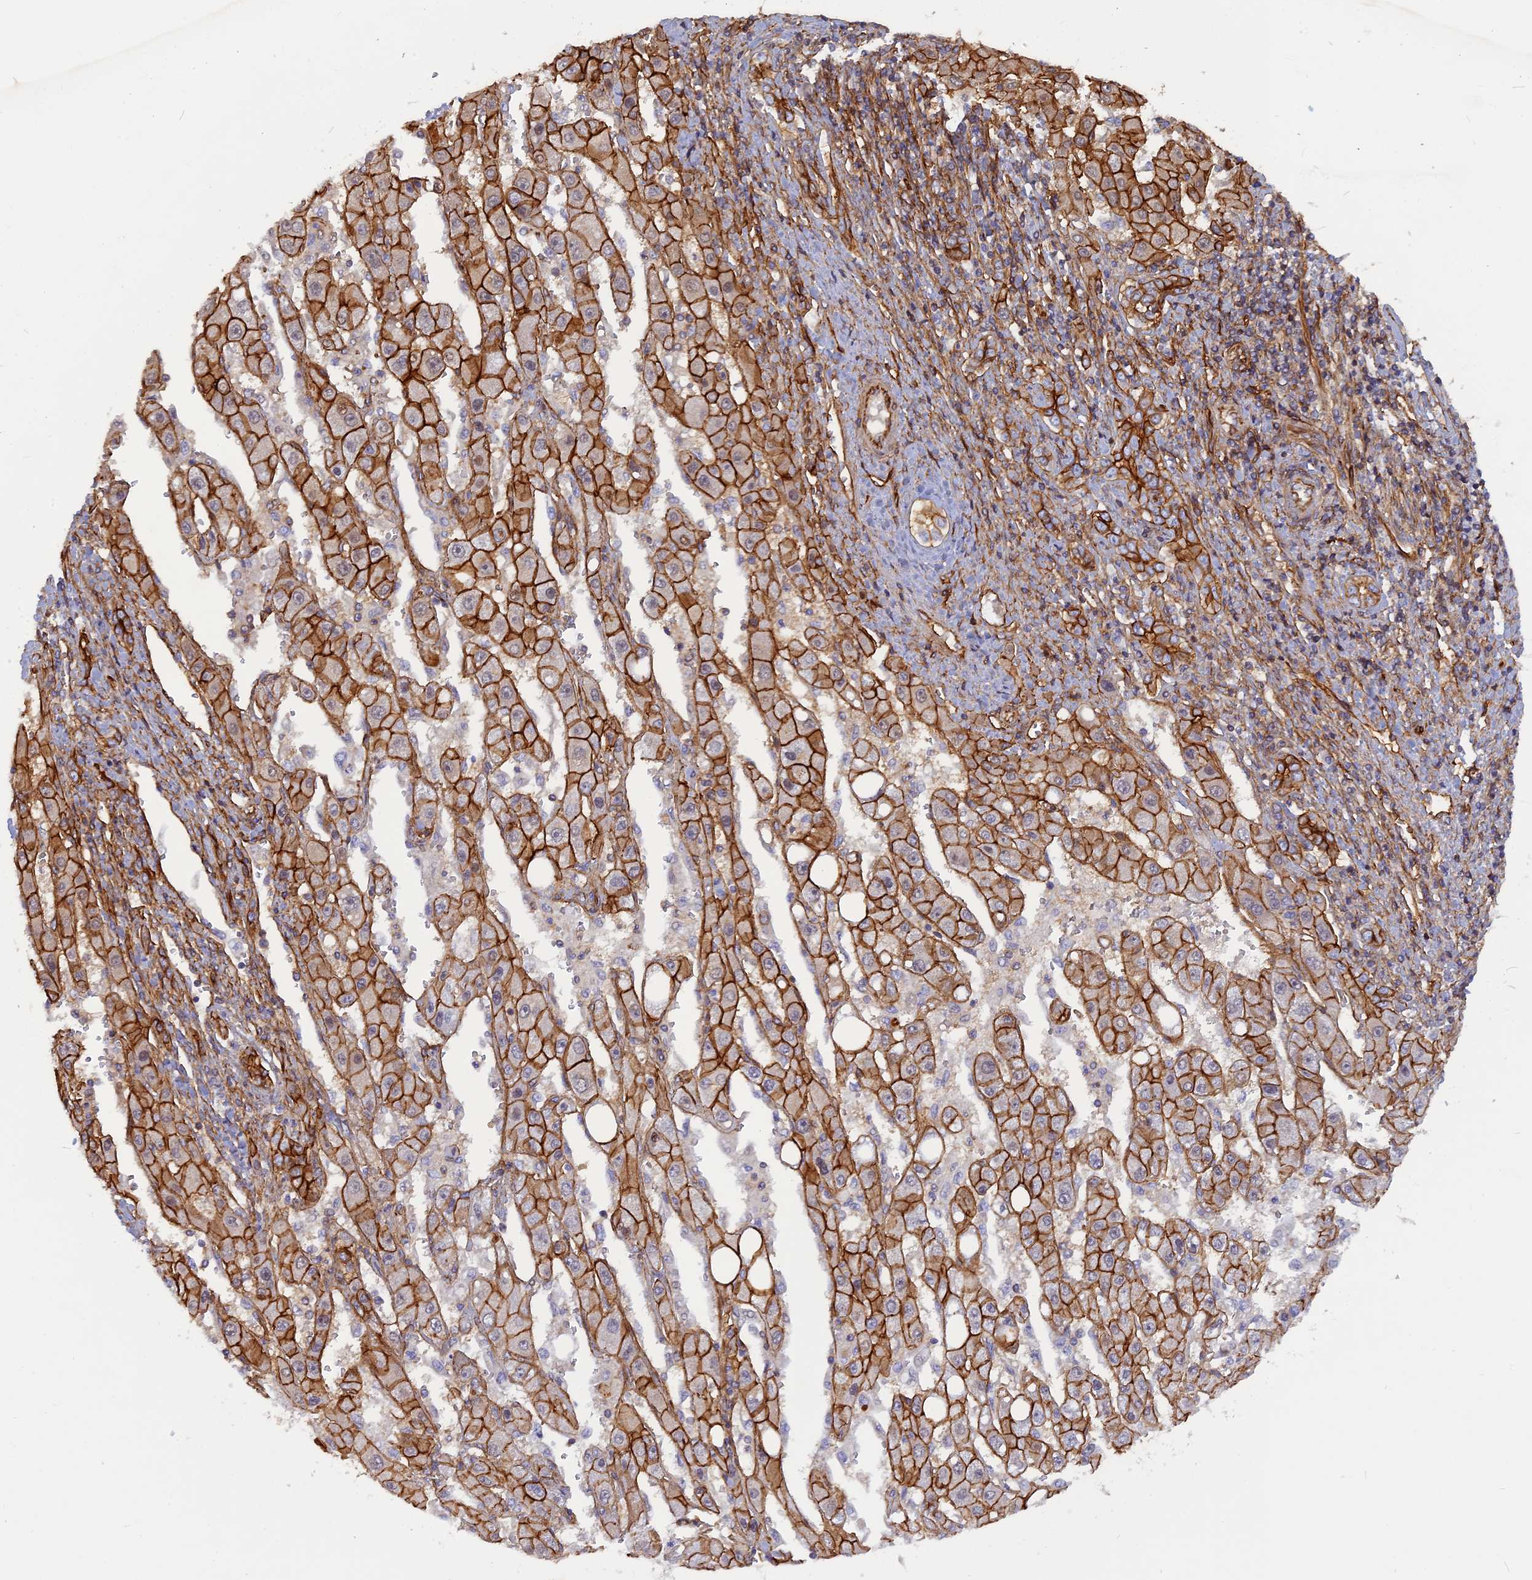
{"staining": {"intensity": "strong", "quantity": ">75%", "location": "cytoplasmic/membranous"}, "tissue": "liver cancer", "cell_type": "Tumor cells", "image_type": "cancer", "snomed": [{"axis": "morphology", "description": "Carcinoma, Hepatocellular, NOS"}, {"axis": "topography", "description": "Liver"}], "caption": "Protein expression by IHC reveals strong cytoplasmic/membranous staining in approximately >75% of tumor cells in hepatocellular carcinoma (liver).", "gene": "CNBD2", "patient": {"sex": "female", "age": 73}}